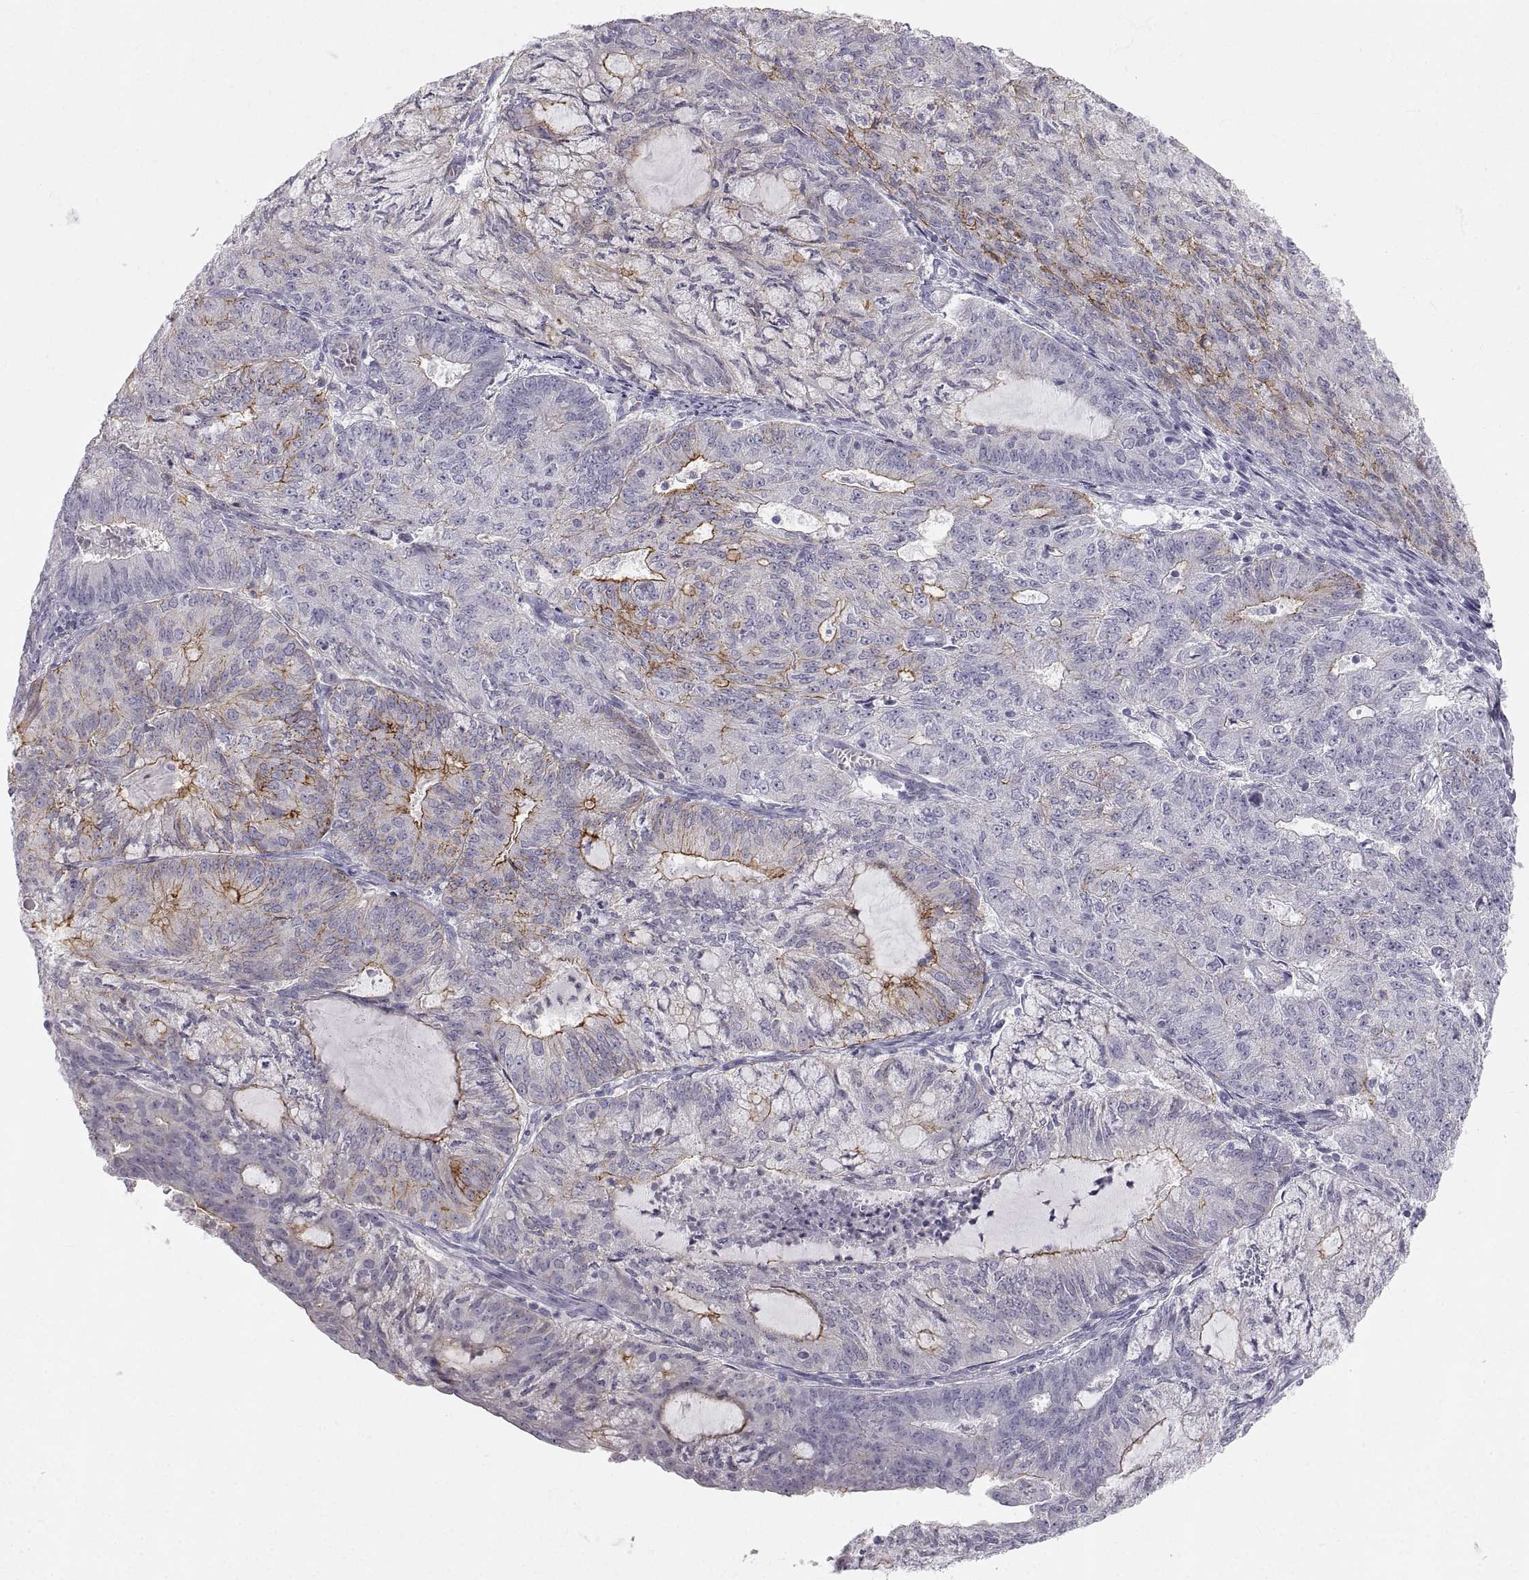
{"staining": {"intensity": "strong", "quantity": "<25%", "location": "cytoplasmic/membranous"}, "tissue": "endometrial cancer", "cell_type": "Tumor cells", "image_type": "cancer", "snomed": [{"axis": "morphology", "description": "Adenocarcinoma, NOS"}, {"axis": "topography", "description": "Endometrium"}], "caption": "DAB immunohistochemical staining of endometrial cancer displays strong cytoplasmic/membranous protein staining in approximately <25% of tumor cells.", "gene": "ZNF185", "patient": {"sex": "female", "age": 82}}